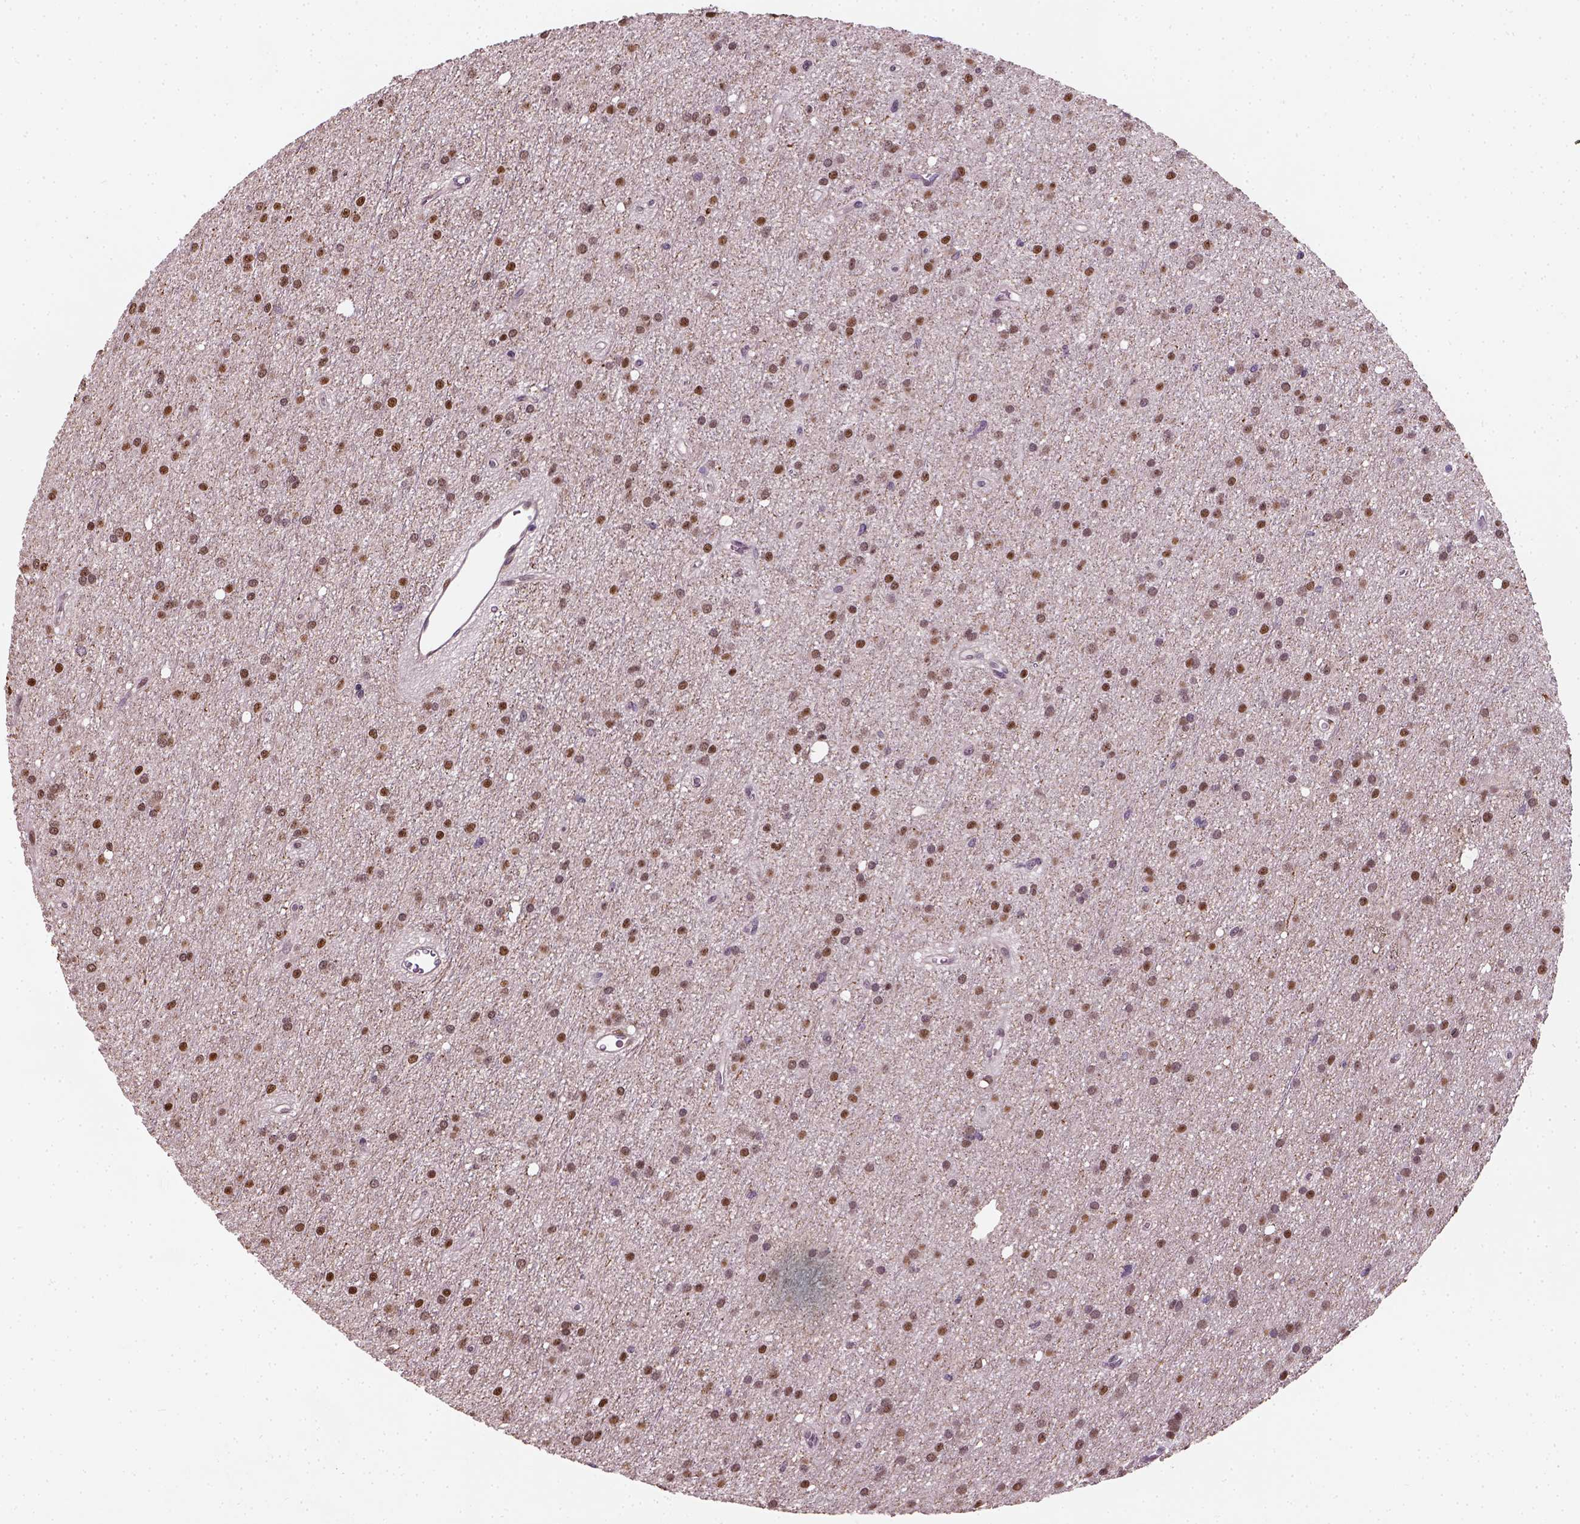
{"staining": {"intensity": "moderate", "quantity": ">75%", "location": "nuclear"}, "tissue": "glioma", "cell_type": "Tumor cells", "image_type": "cancer", "snomed": [{"axis": "morphology", "description": "Glioma, malignant, Low grade"}, {"axis": "topography", "description": "Brain"}], "caption": "IHC of malignant glioma (low-grade) reveals medium levels of moderate nuclear staining in about >75% of tumor cells. Immunohistochemistry stains the protein of interest in brown and the nuclei are stained blue.", "gene": "C1orf112", "patient": {"sex": "male", "age": 27}}